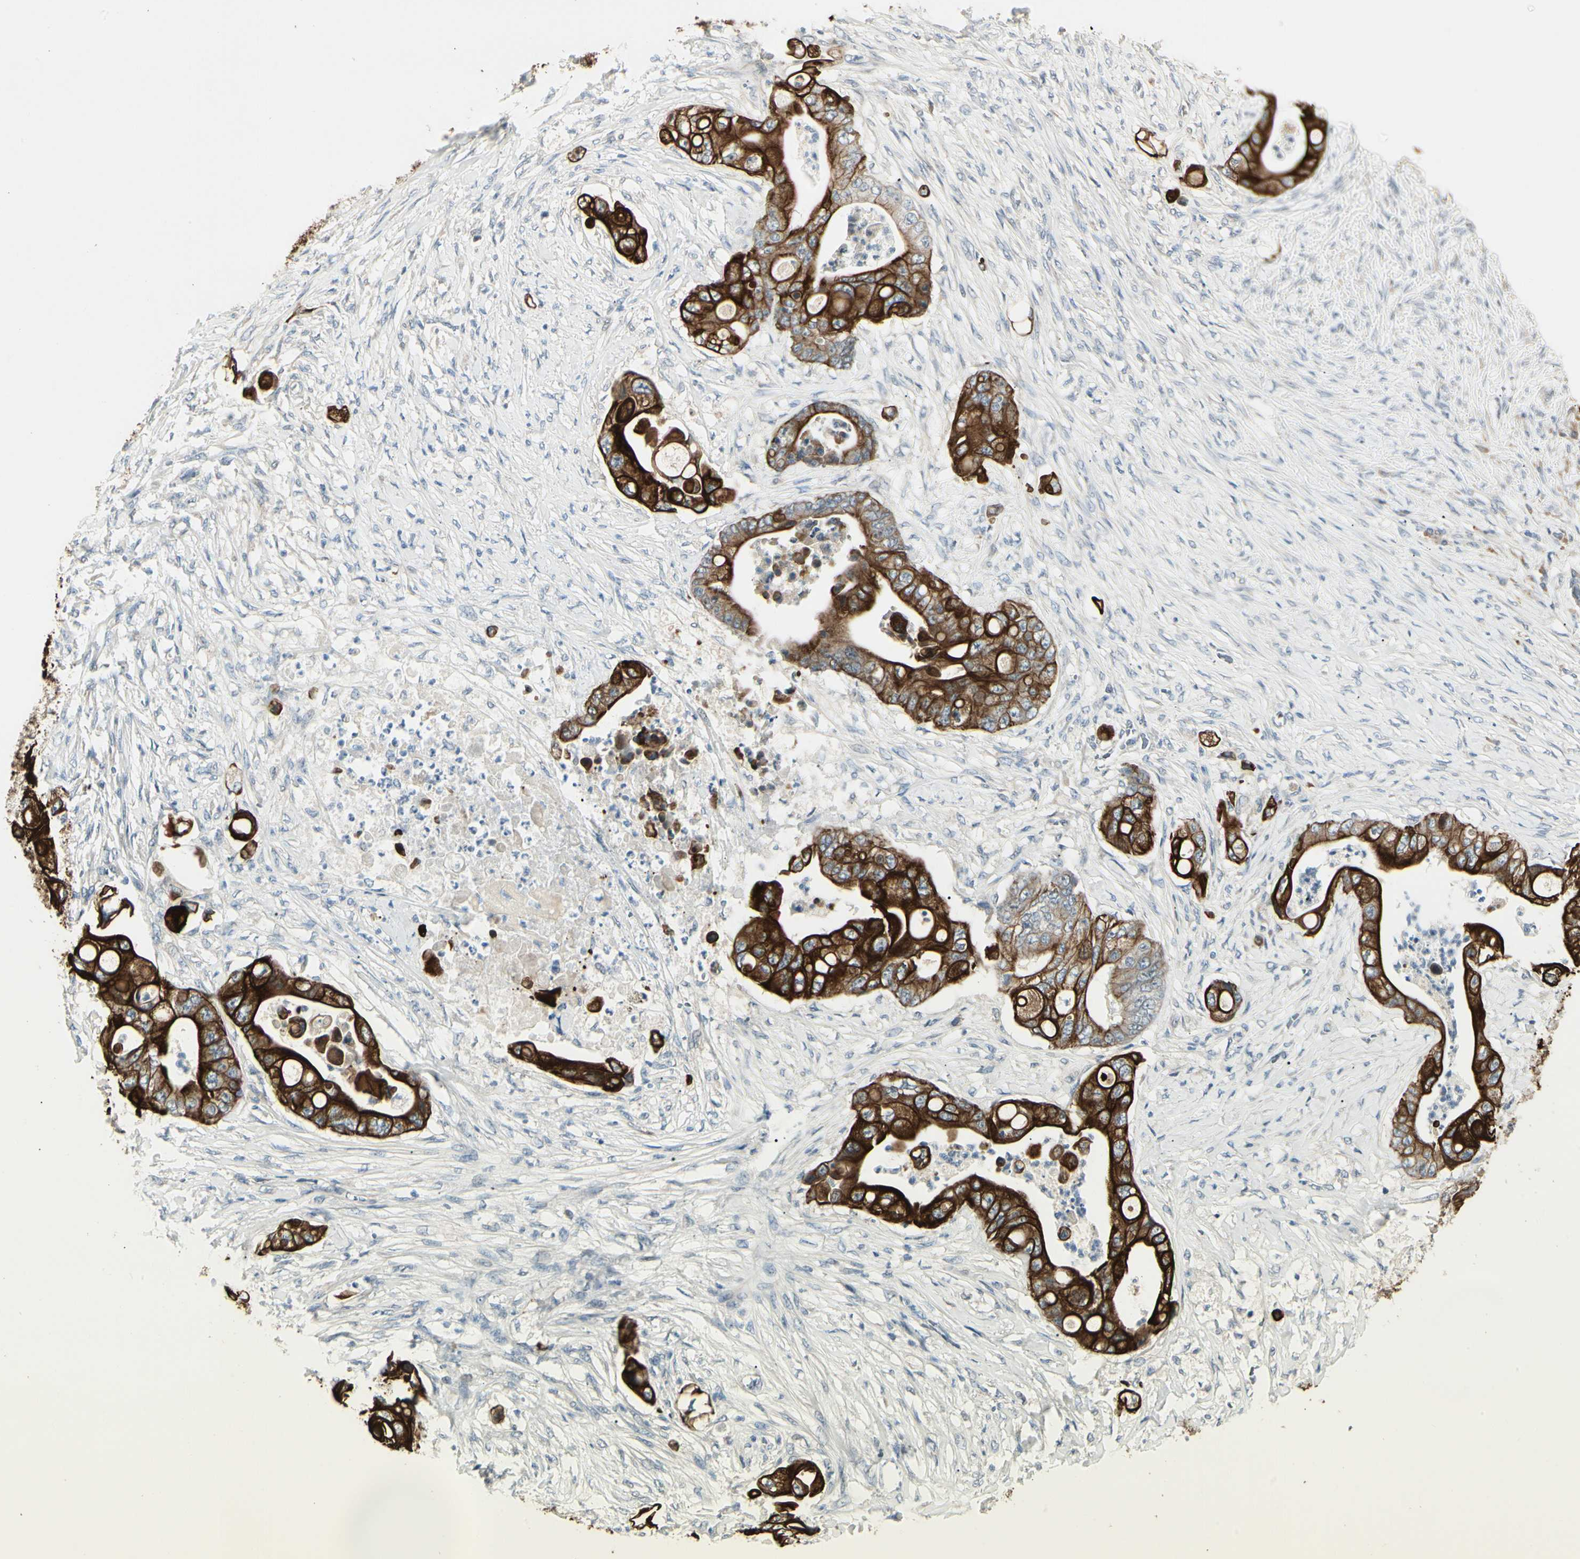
{"staining": {"intensity": "strong", "quantity": ">75%", "location": "cytoplasmic/membranous"}, "tissue": "stomach cancer", "cell_type": "Tumor cells", "image_type": "cancer", "snomed": [{"axis": "morphology", "description": "Adenocarcinoma, NOS"}, {"axis": "topography", "description": "Stomach"}], "caption": "Stomach cancer was stained to show a protein in brown. There is high levels of strong cytoplasmic/membranous expression in approximately >75% of tumor cells.", "gene": "SKIL", "patient": {"sex": "female", "age": 73}}